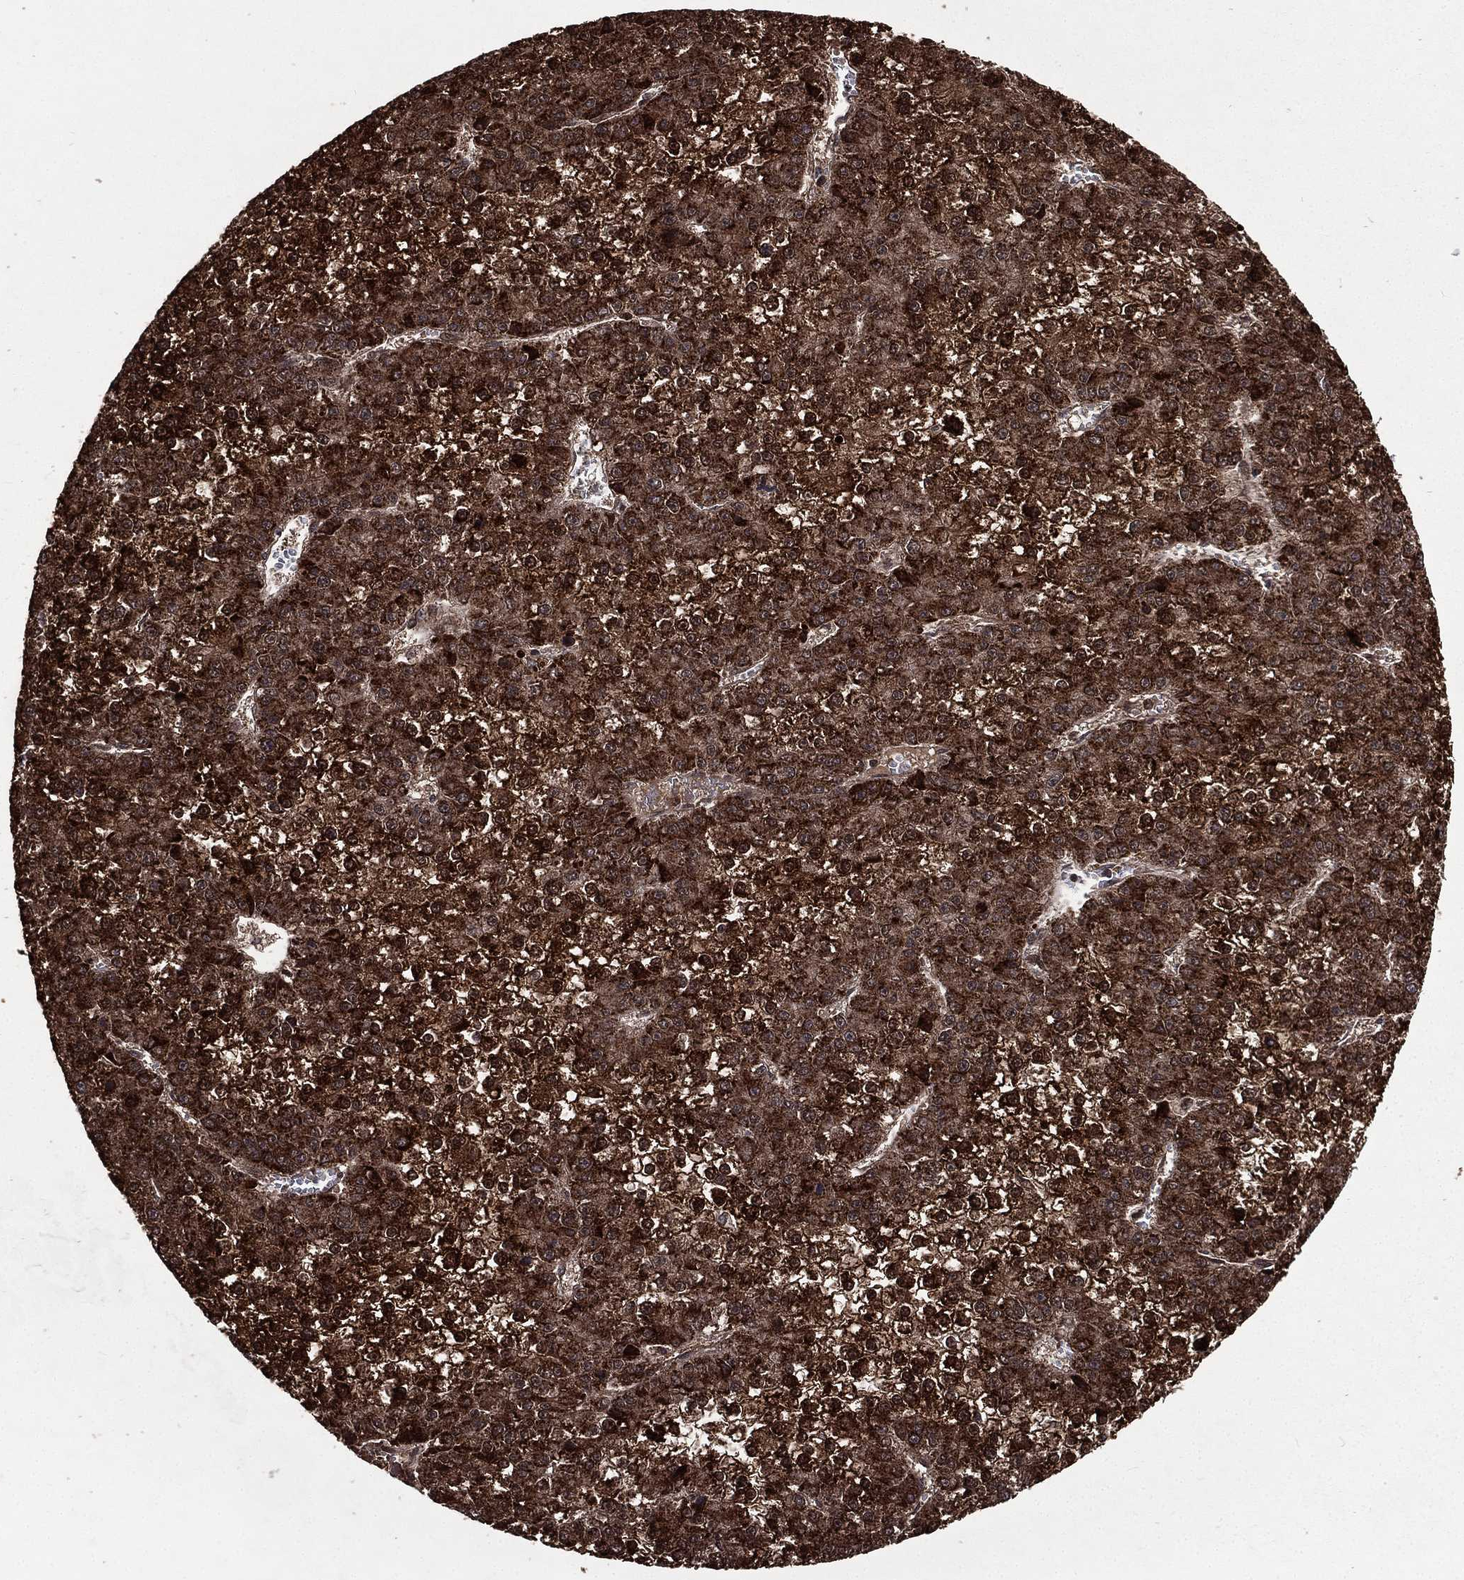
{"staining": {"intensity": "strong", "quantity": ">75%", "location": "cytoplasmic/membranous"}, "tissue": "liver cancer", "cell_type": "Tumor cells", "image_type": "cancer", "snomed": [{"axis": "morphology", "description": "Carcinoma, Hepatocellular, NOS"}, {"axis": "topography", "description": "Liver"}], "caption": "Immunohistochemical staining of liver cancer (hepatocellular carcinoma) reveals high levels of strong cytoplasmic/membranous protein staining in about >75% of tumor cells.", "gene": "LENG8", "patient": {"sex": "female", "age": 73}}